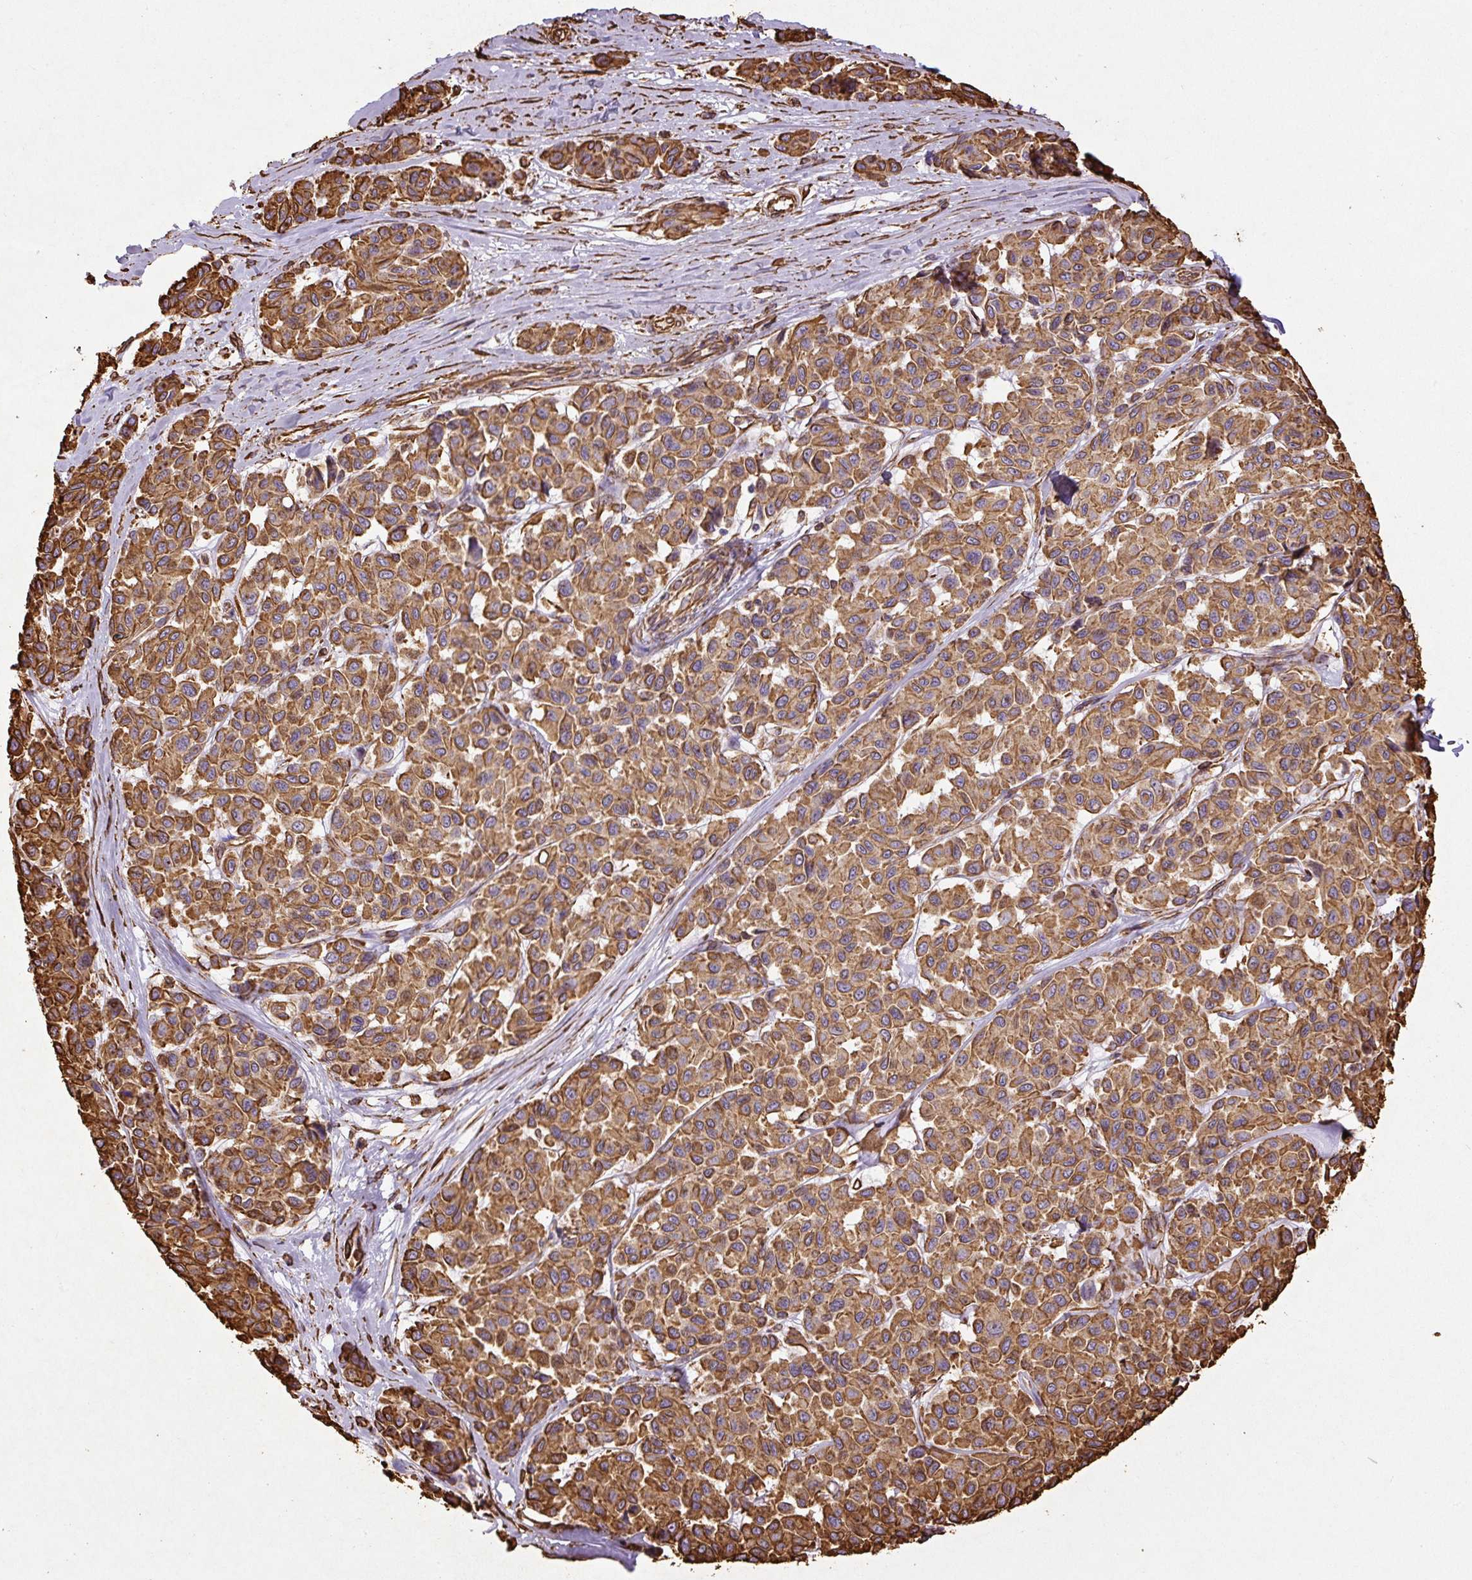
{"staining": {"intensity": "moderate", "quantity": ">75%", "location": "cytoplasmic/membranous"}, "tissue": "melanoma", "cell_type": "Tumor cells", "image_type": "cancer", "snomed": [{"axis": "morphology", "description": "Malignant melanoma, NOS"}, {"axis": "topography", "description": "Skin"}], "caption": "DAB (3,3'-diaminobenzidine) immunohistochemical staining of melanoma demonstrates moderate cytoplasmic/membranous protein staining in about >75% of tumor cells.", "gene": "VIM", "patient": {"sex": "female", "age": 66}}